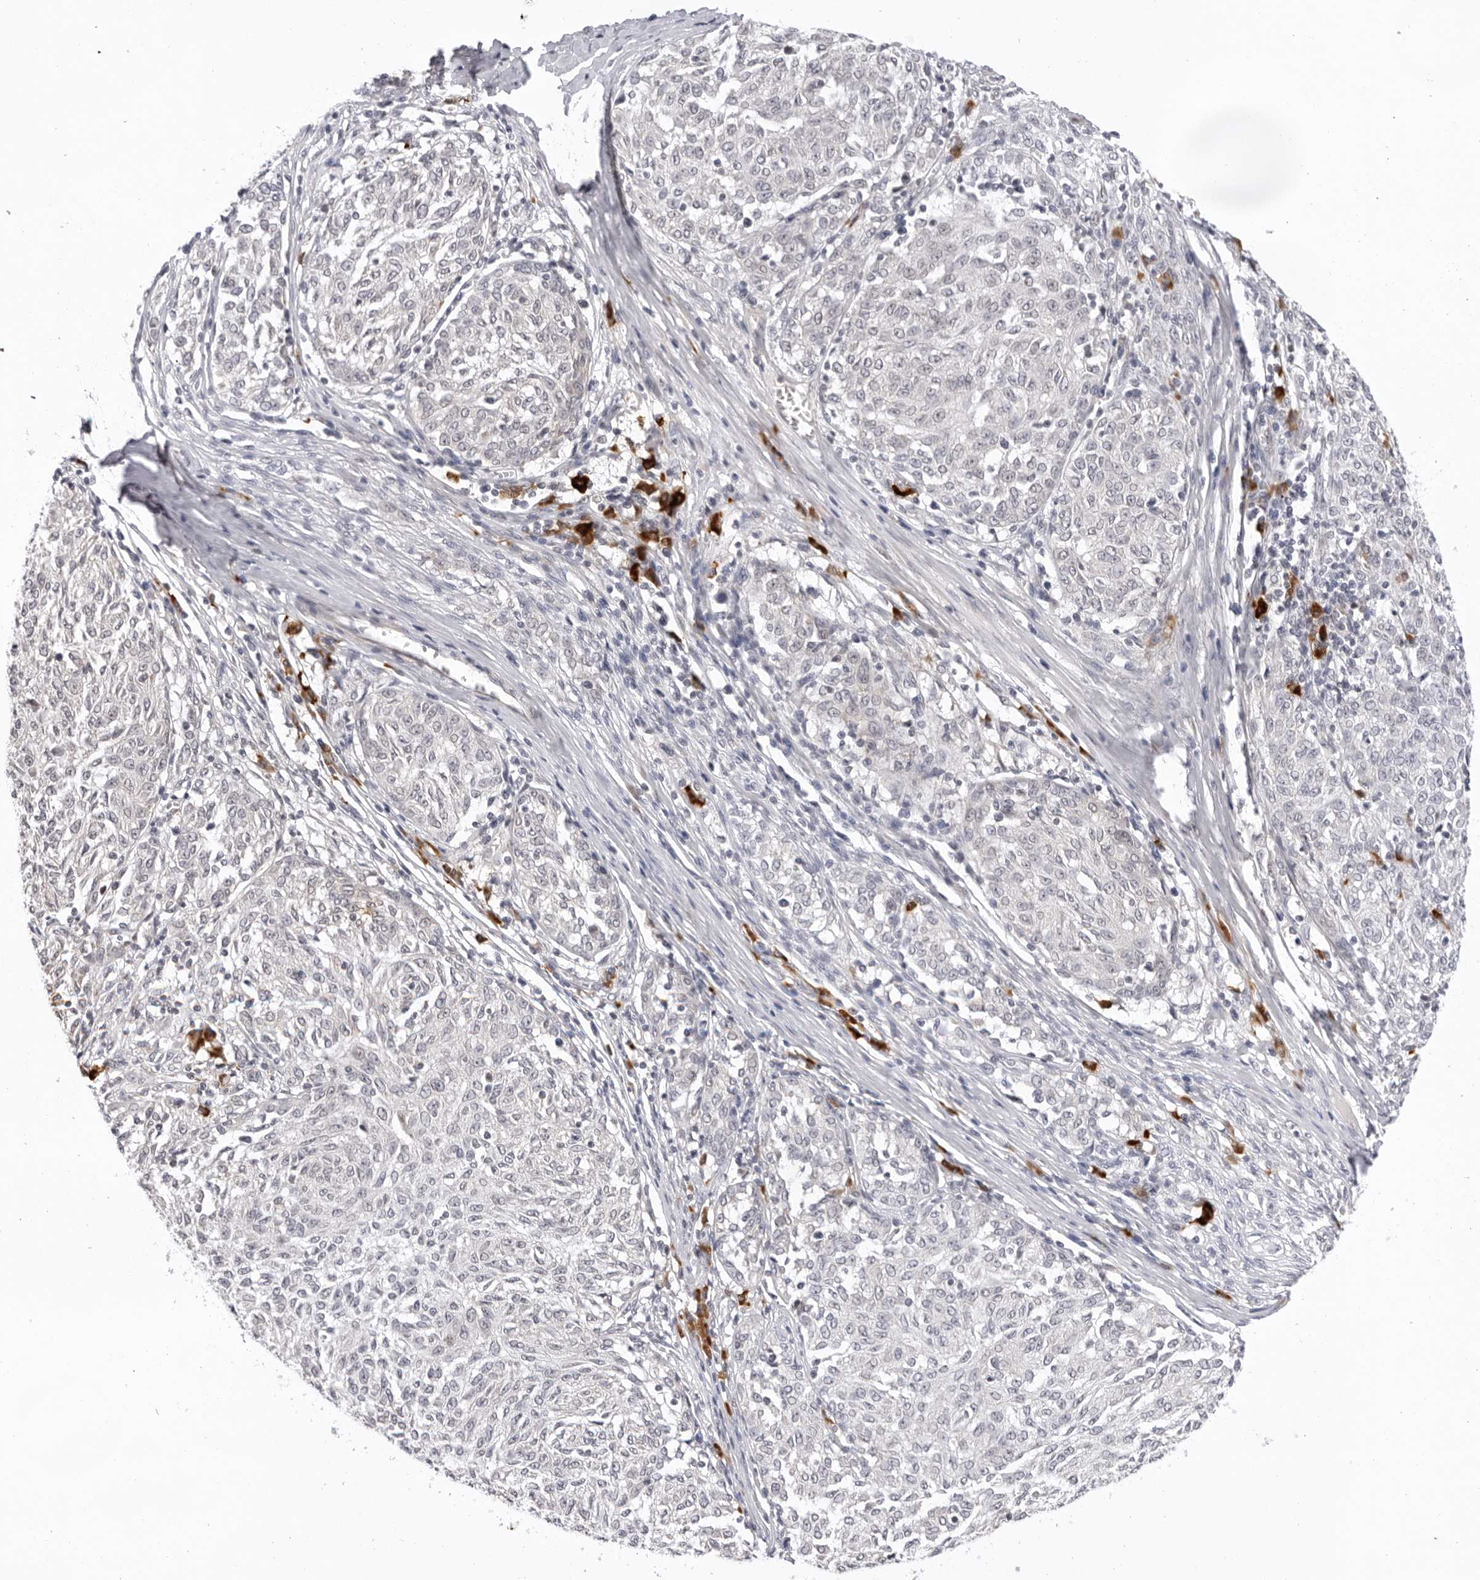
{"staining": {"intensity": "negative", "quantity": "none", "location": "none"}, "tissue": "melanoma", "cell_type": "Tumor cells", "image_type": "cancer", "snomed": [{"axis": "morphology", "description": "Malignant melanoma, NOS"}, {"axis": "topography", "description": "Skin"}], "caption": "There is no significant positivity in tumor cells of melanoma.", "gene": "IL17RA", "patient": {"sex": "female", "age": 72}}